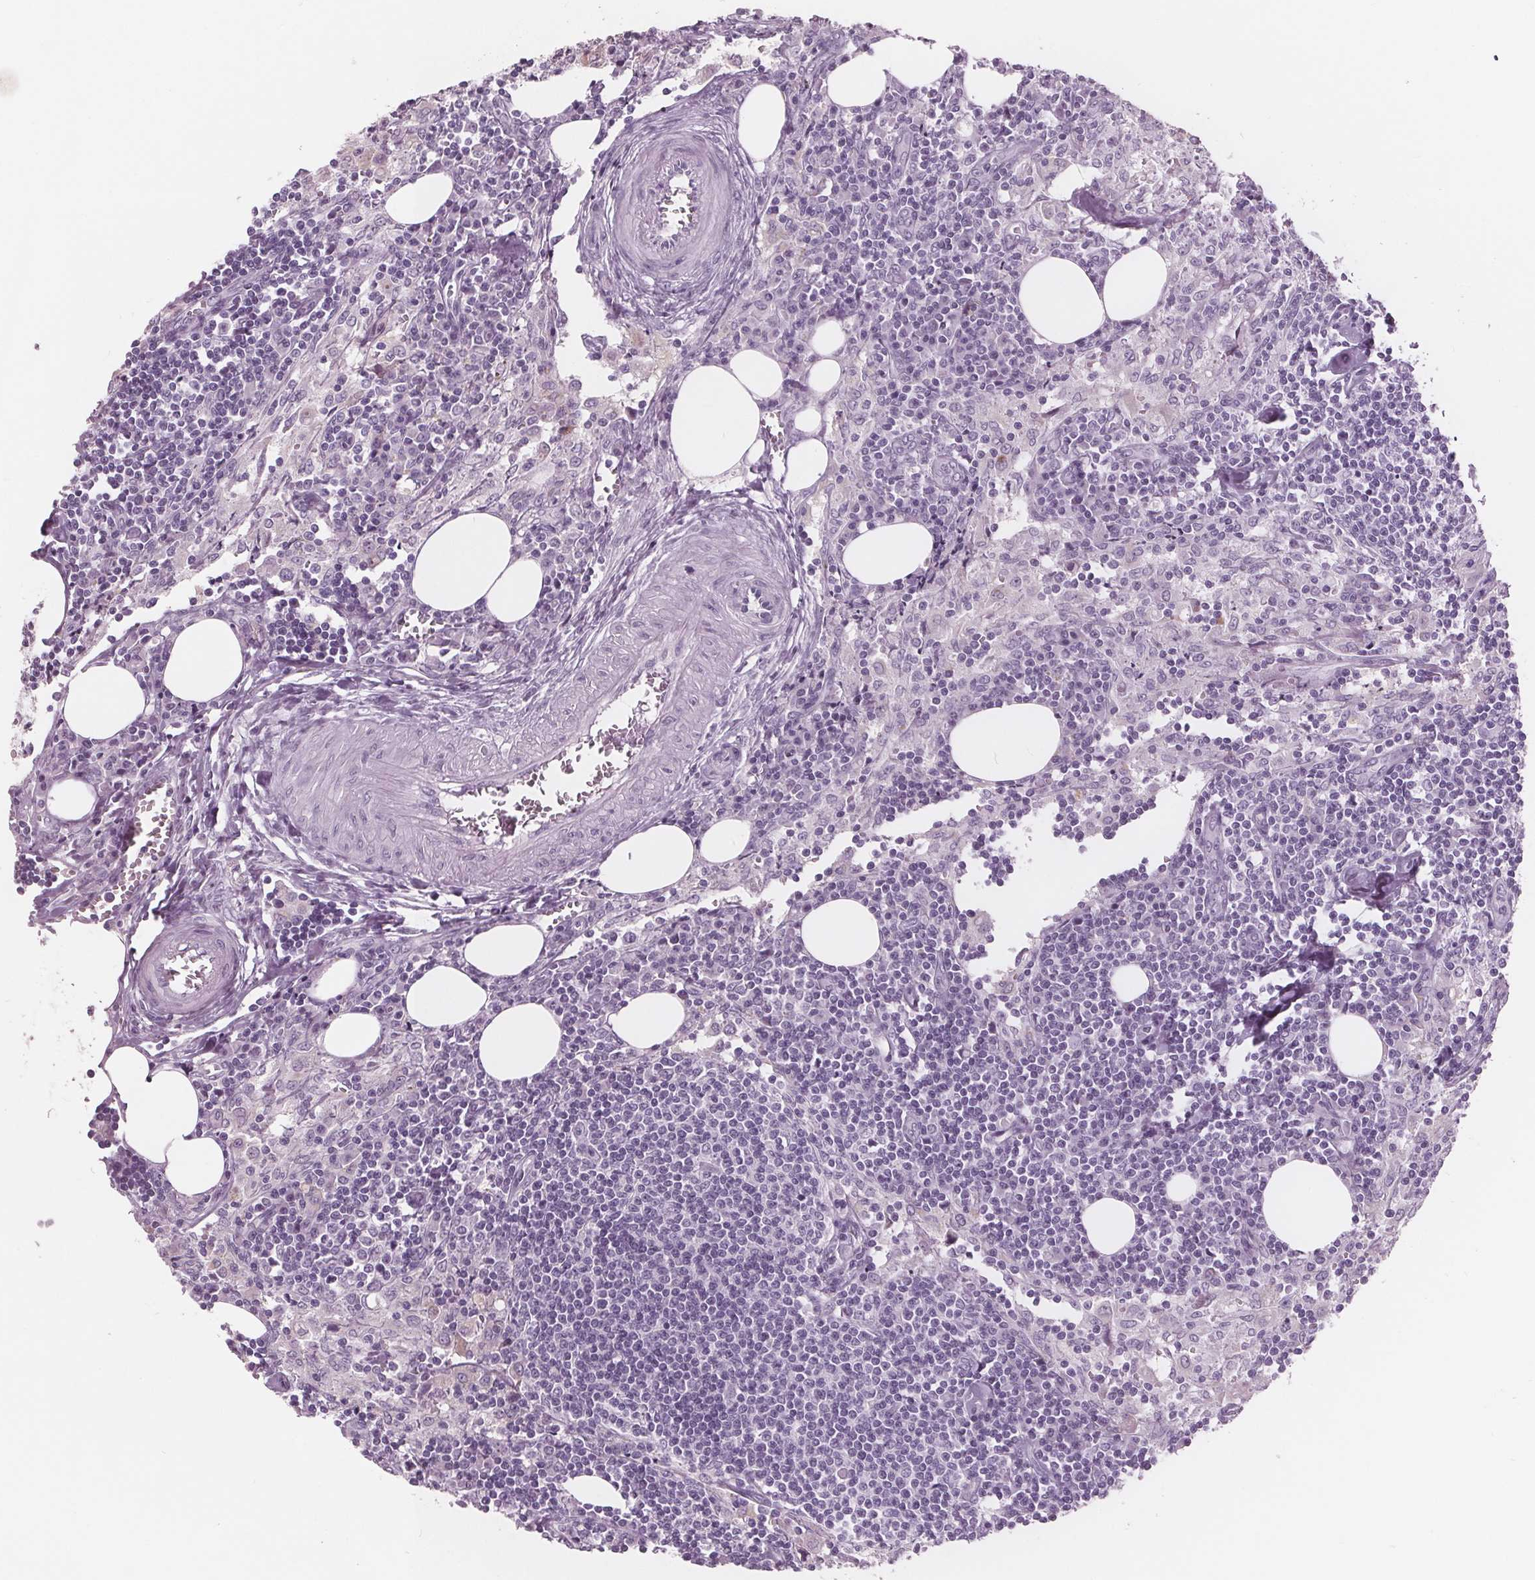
{"staining": {"intensity": "negative", "quantity": "none", "location": "none"}, "tissue": "lymph node", "cell_type": "Germinal center cells", "image_type": "normal", "snomed": [{"axis": "morphology", "description": "Normal tissue, NOS"}, {"axis": "topography", "description": "Lymph node"}], "caption": "A histopathology image of lymph node stained for a protein reveals no brown staining in germinal center cells. The staining was performed using DAB to visualize the protein expression in brown, while the nuclei were stained in blue with hematoxylin (Magnification: 20x).", "gene": "AMBP", "patient": {"sex": "male", "age": 55}}